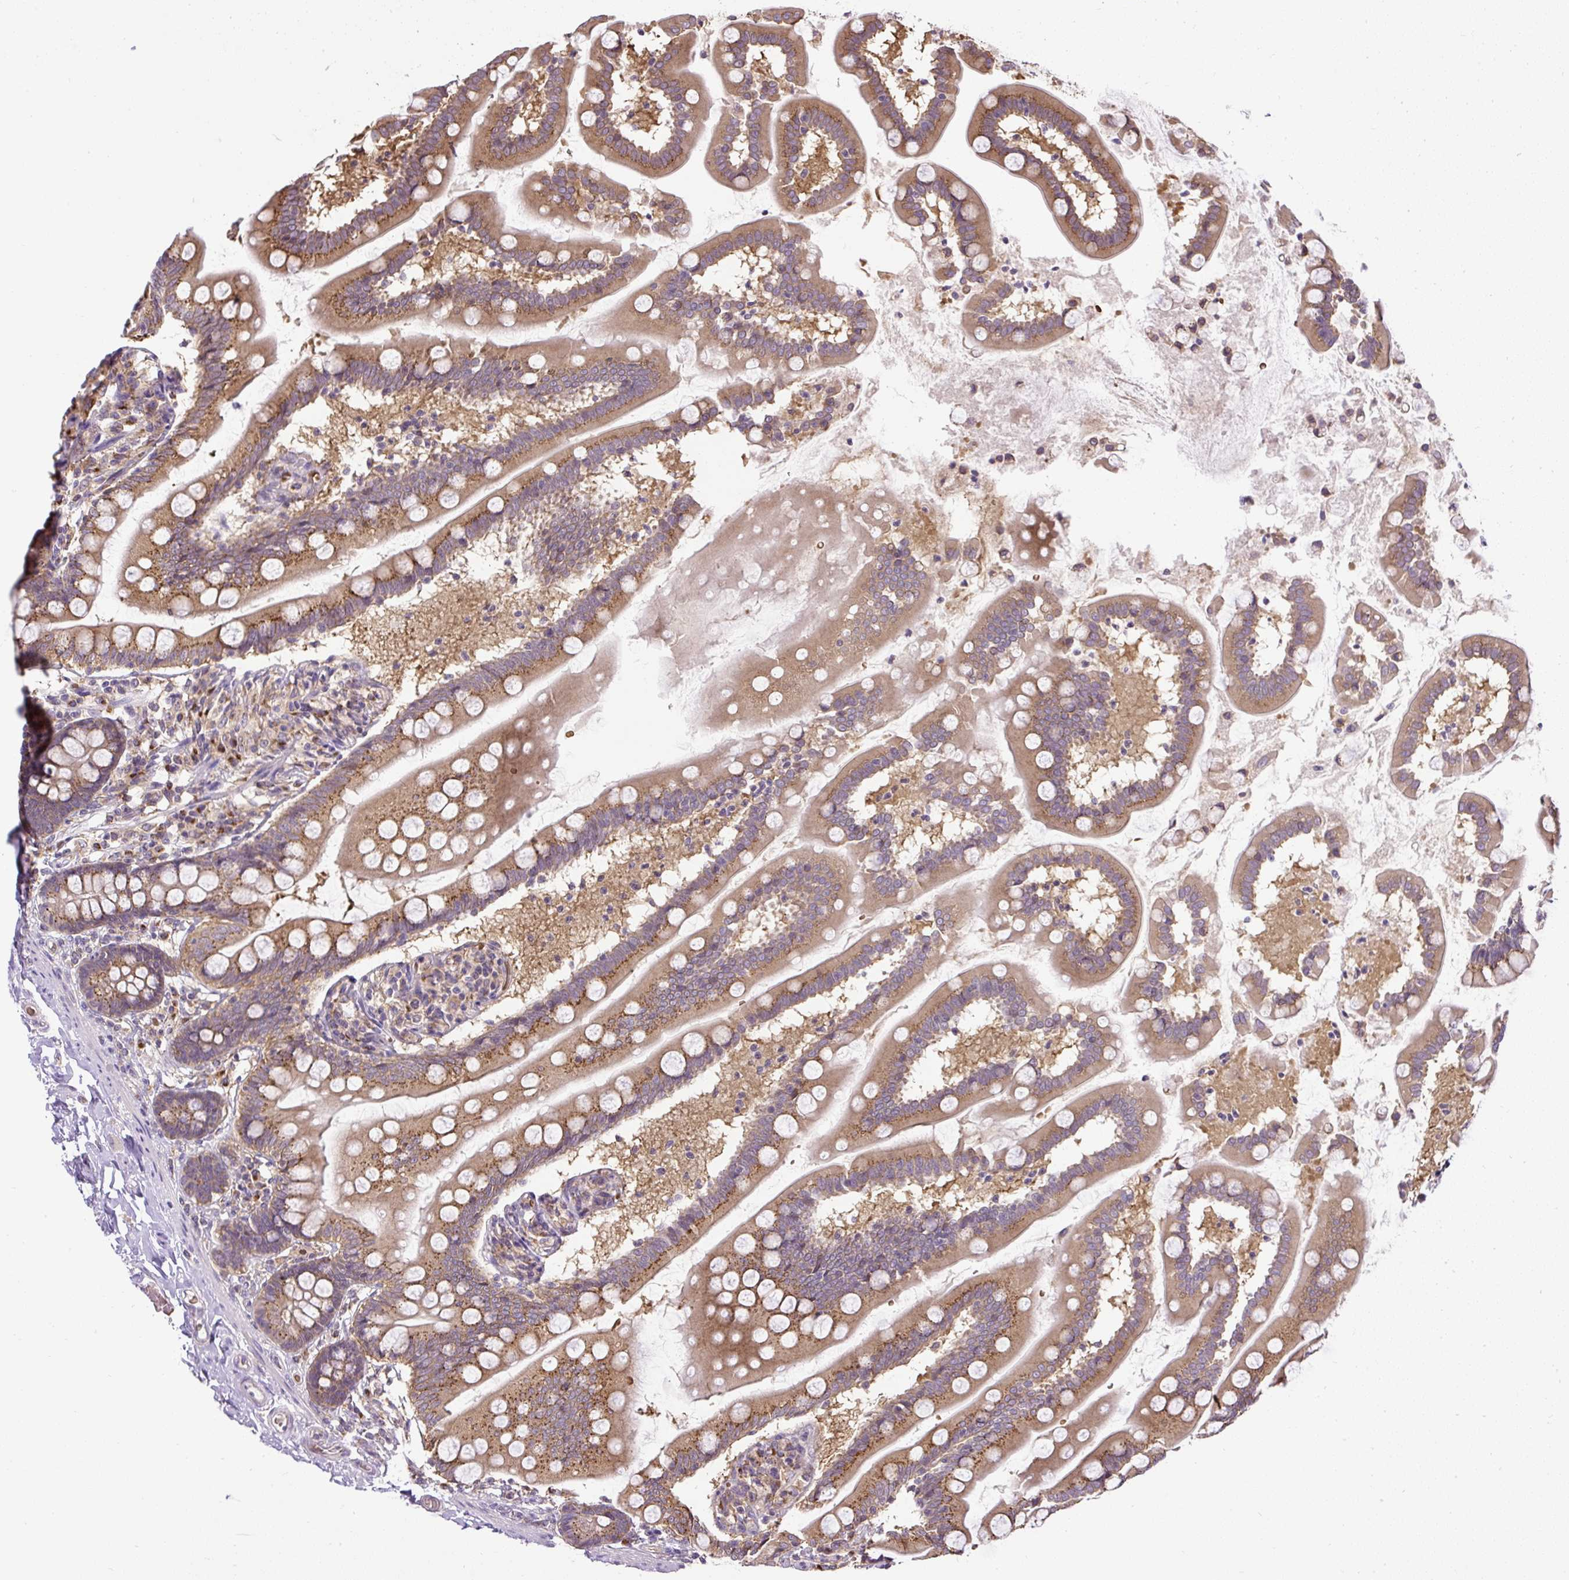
{"staining": {"intensity": "moderate", "quantity": ">75%", "location": "cytoplasmic/membranous"}, "tissue": "small intestine", "cell_type": "Glandular cells", "image_type": "normal", "snomed": [{"axis": "morphology", "description": "Normal tissue, NOS"}, {"axis": "topography", "description": "Small intestine"}], "caption": "Protein positivity by IHC exhibits moderate cytoplasmic/membranous staining in approximately >75% of glandular cells in unremarkable small intestine.", "gene": "SMC4", "patient": {"sex": "female", "age": 64}}